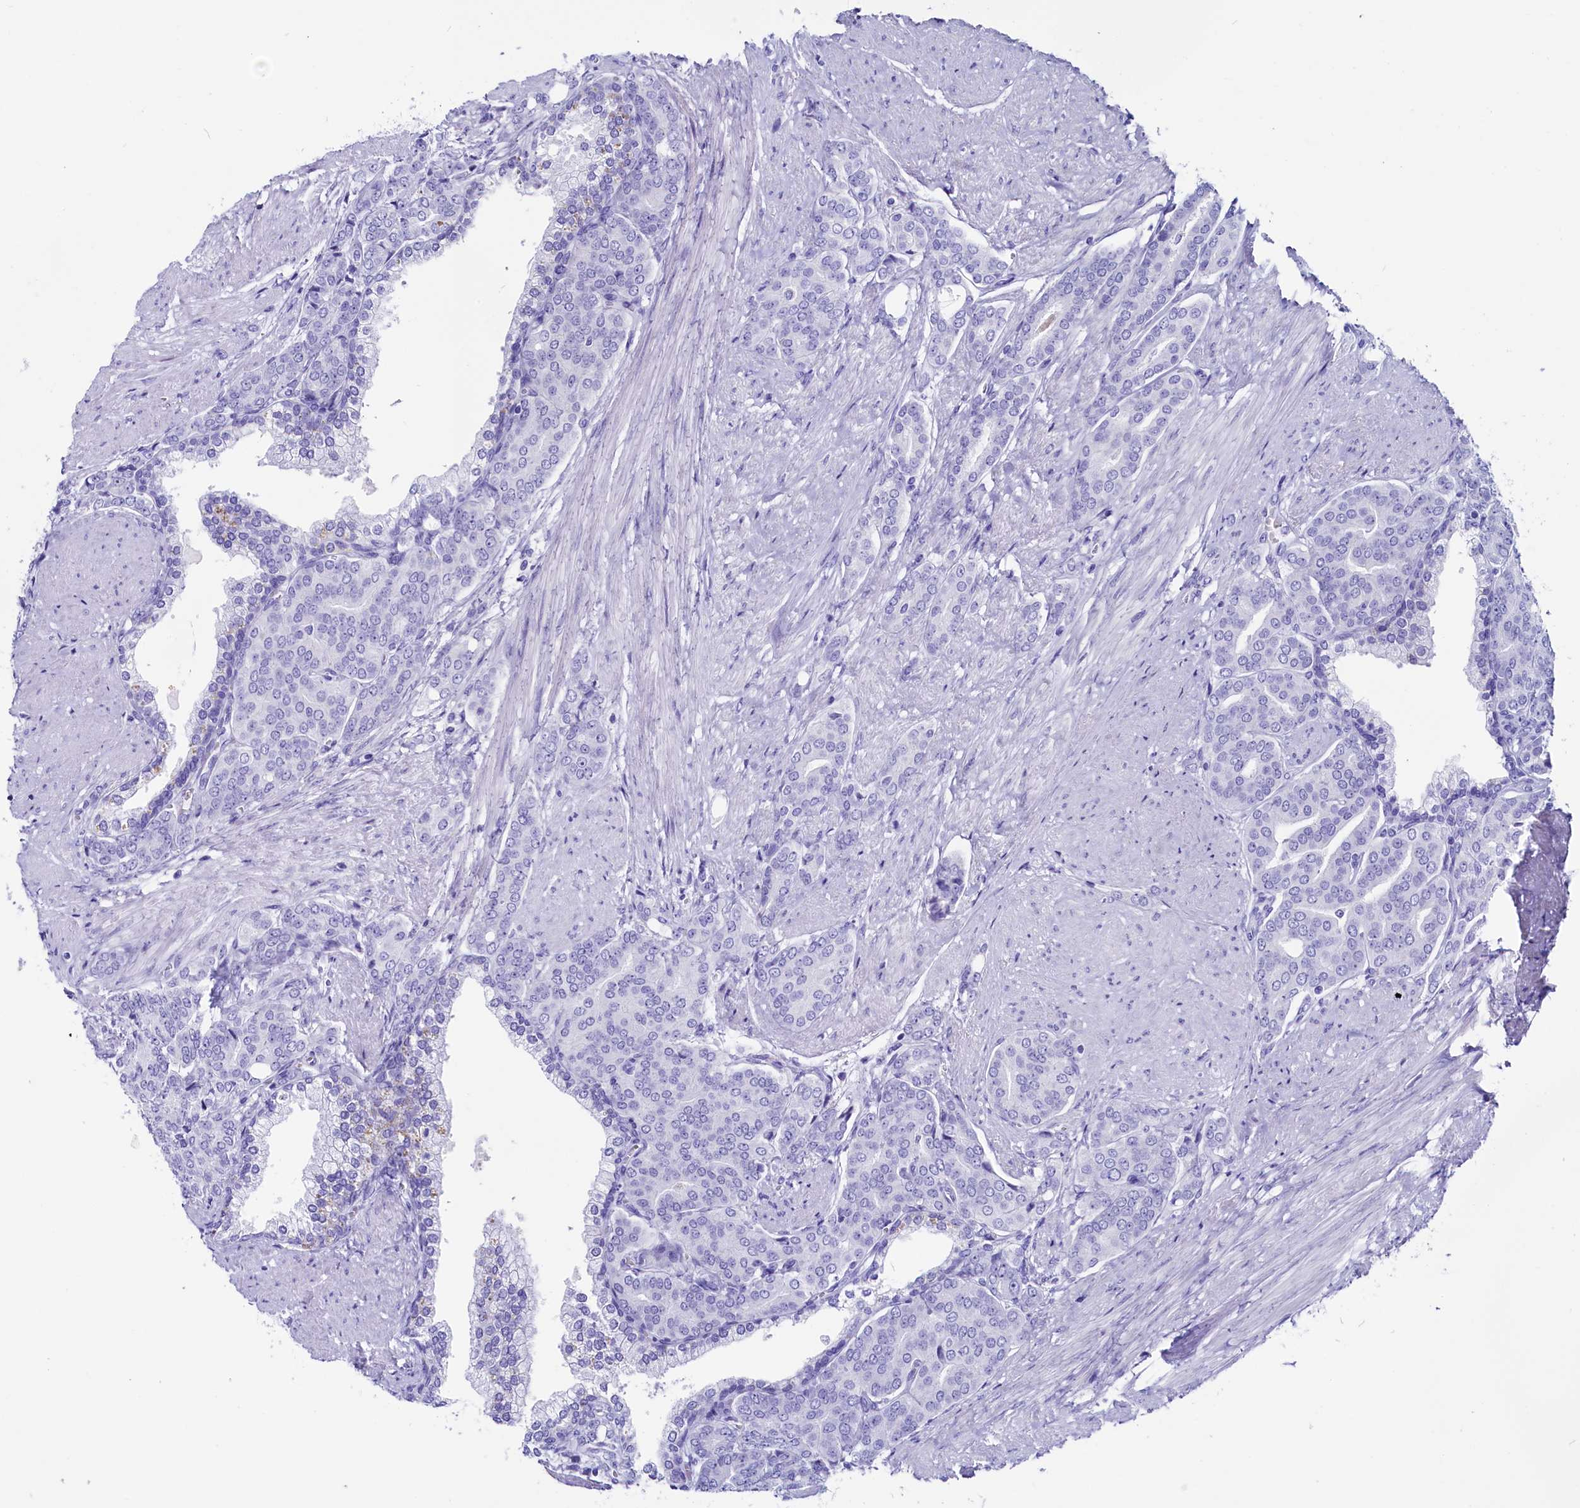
{"staining": {"intensity": "negative", "quantity": "none", "location": "none"}, "tissue": "prostate cancer", "cell_type": "Tumor cells", "image_type": "cancer", "snomed": [{"axis": "morphology", "description": "Adenocarcinoma, High grade"}, {"axis": "topography", "description": "Prostate"}], "caption": "Prostate cancer (high-grade adenocarcinoma) was stained to show a protein in brown. There is no significant positivity in tumor cells.", "gene": "ANKRD29", "patient": {"sex": "male", "age": 67}}